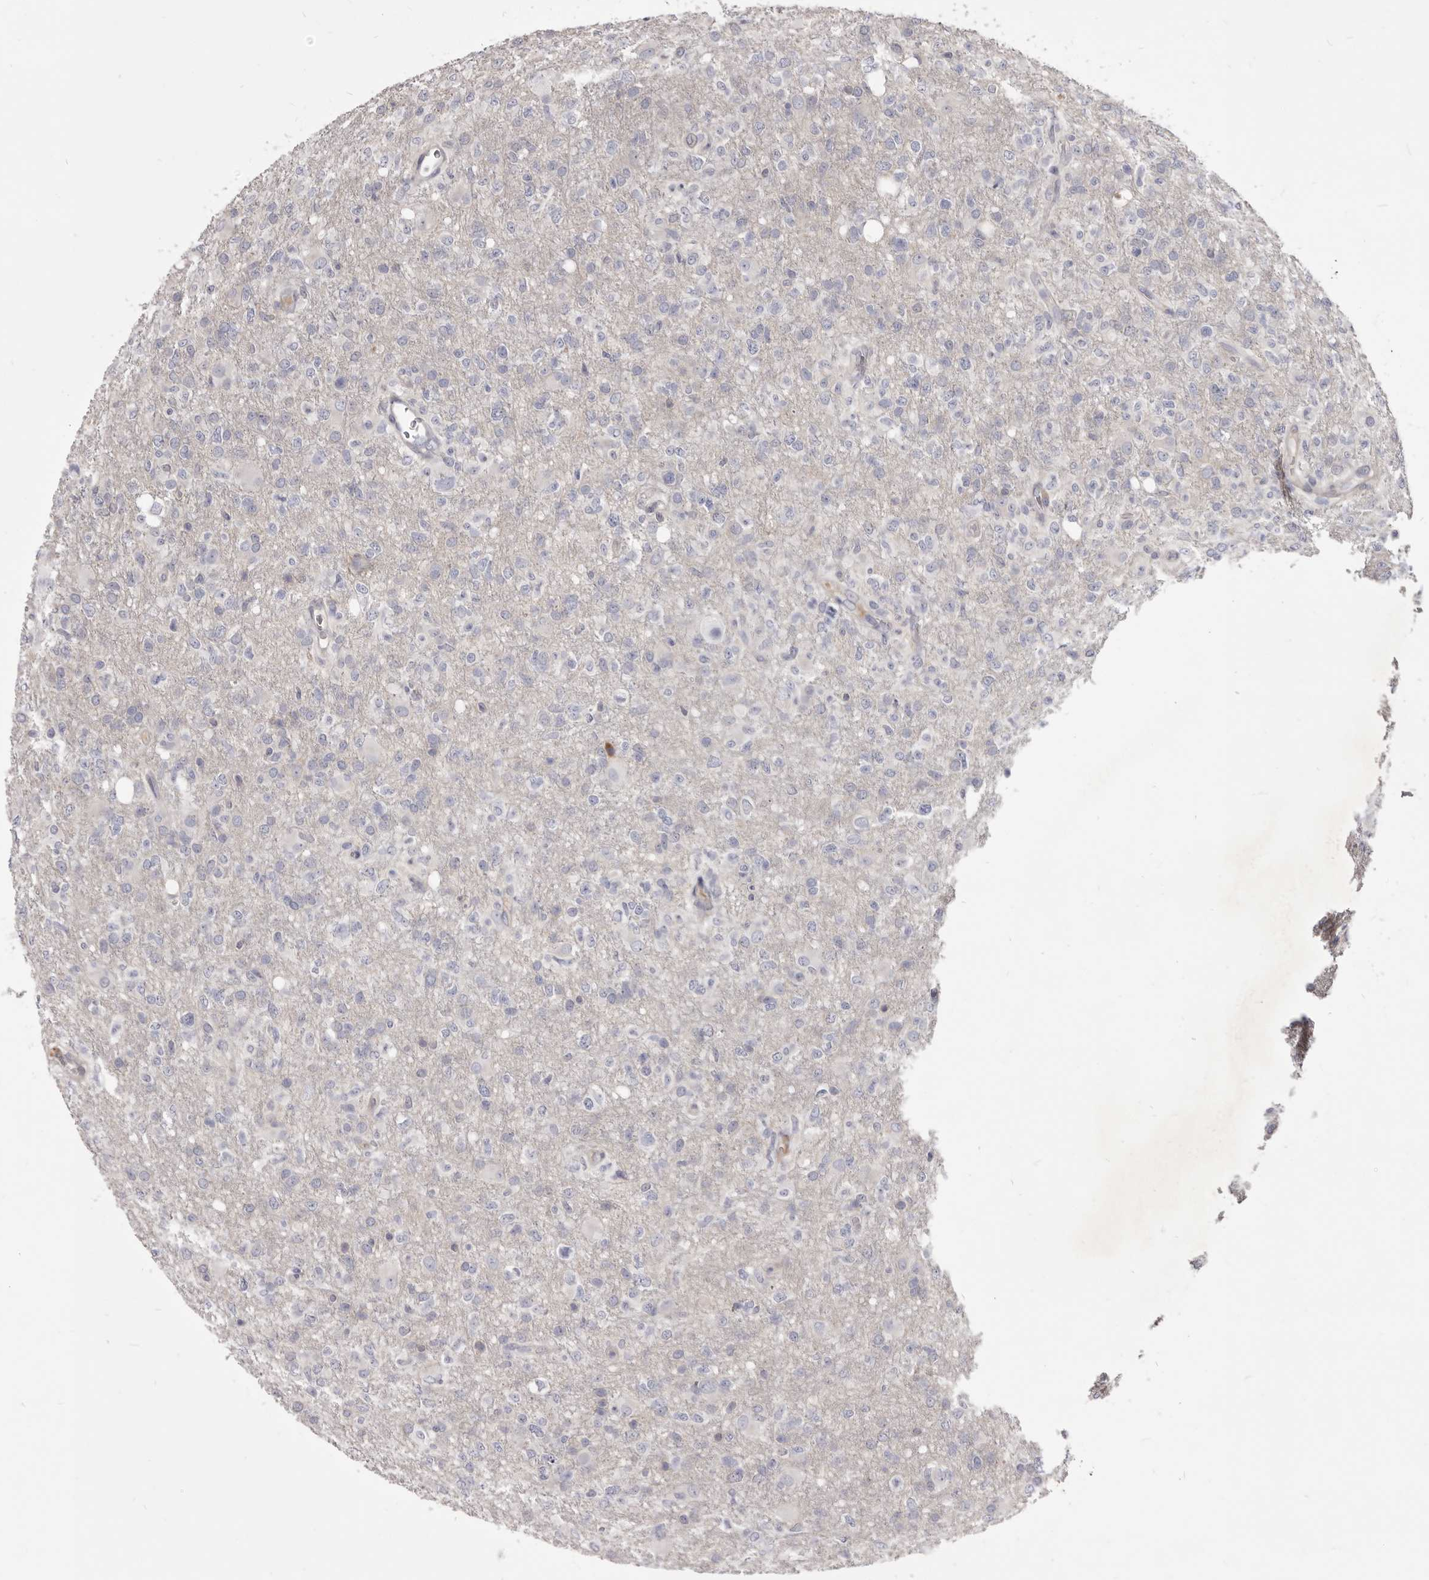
{"staining": {"intensity": "negative", "quantity": "none", "location": "none"}, "tissue": "glioma", "cell_type": "Tumor cells", "image_type": "cancer", "snomed": [{"axis": "morphology", "description": "Glioma, malignant, High grade"}, {"axis": "topography", "description": "Brain"}], "caption": "Immunohistochemistry (IHC) photomicrograph of glioma stained for a protein (brown), which displays no staining in tumor cells.", "gene": "FAS", "patient": {"sex": "female", "age": 57}}